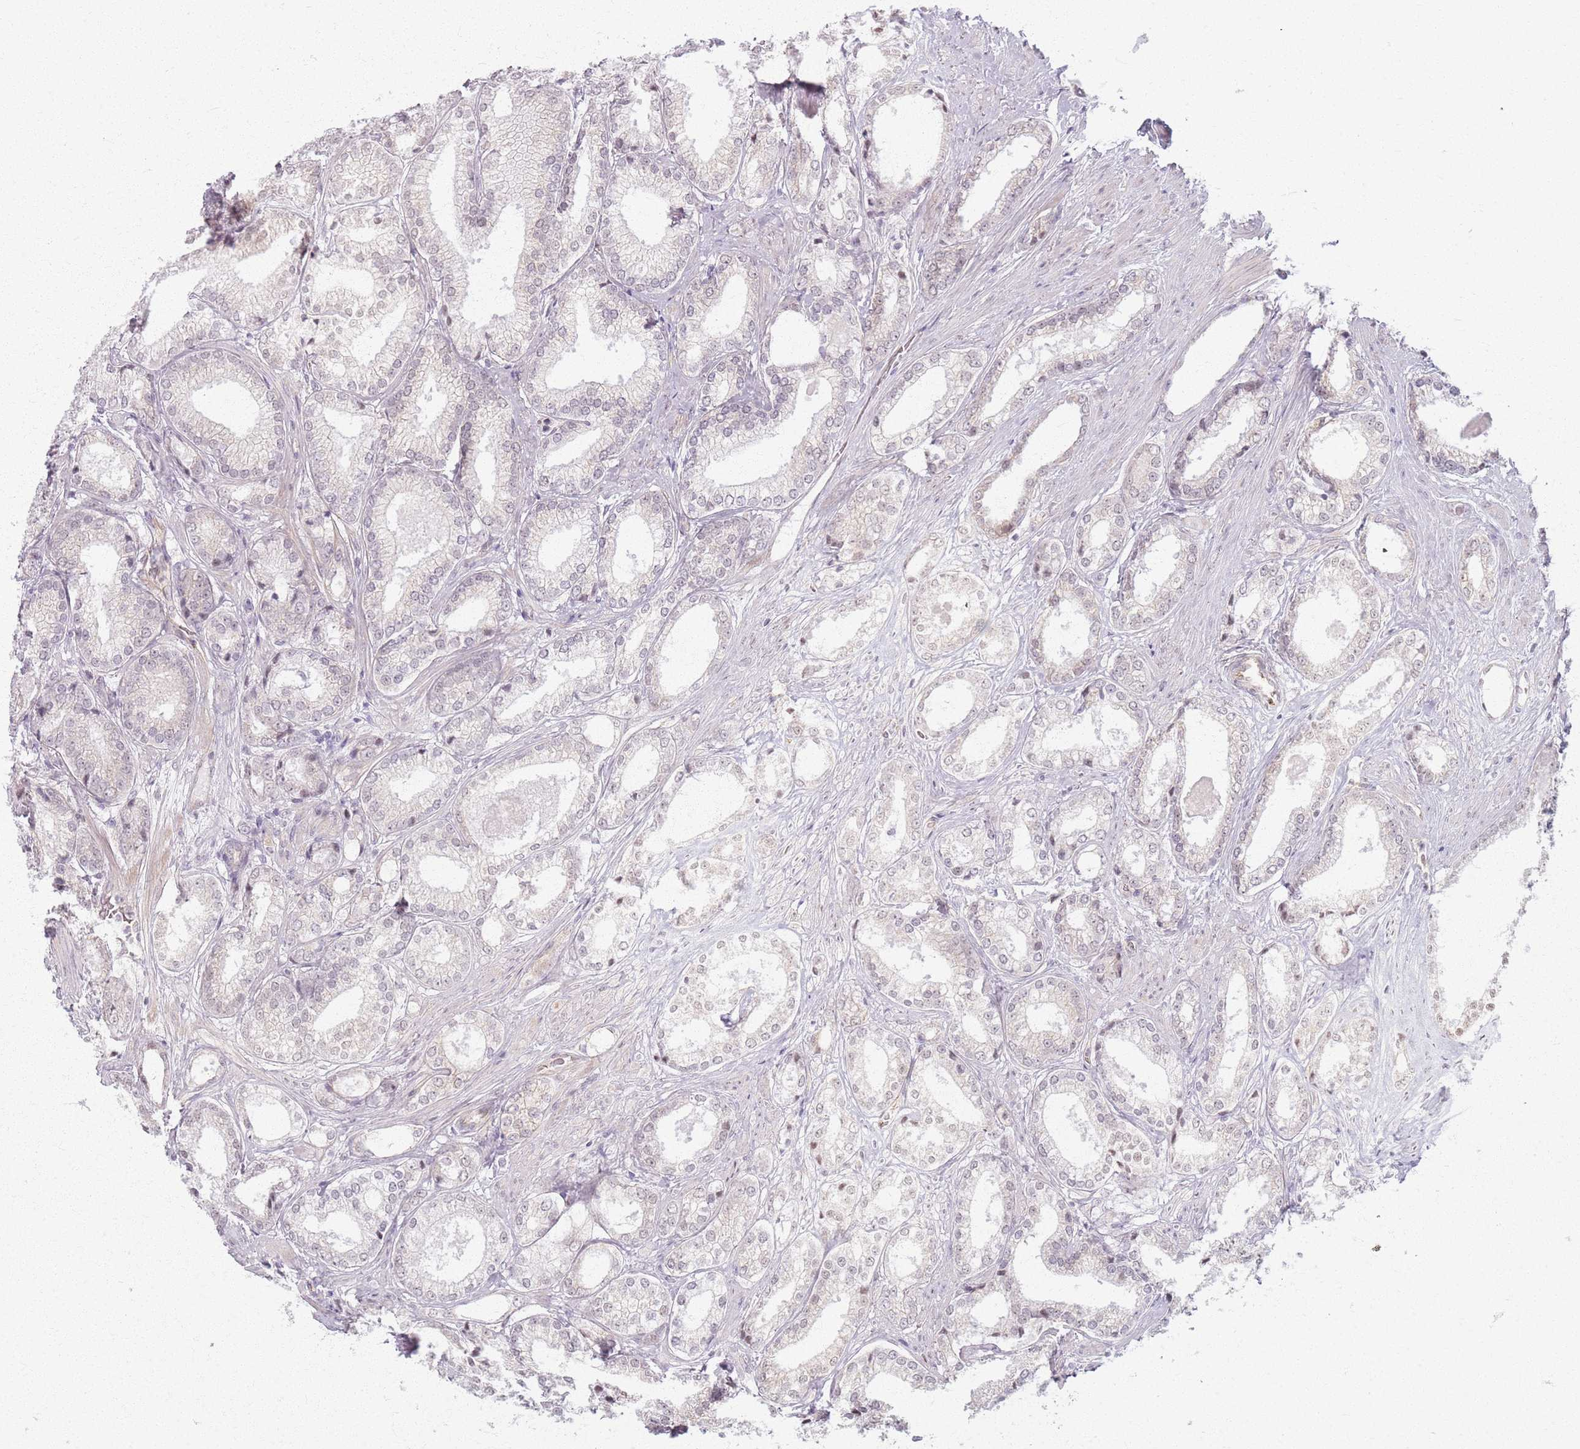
{"staining": {"intensity": "weak", "quantity": "<25%", "location": "nuclear"}, "tissue": "prostate cancer", "cell_type": "Tumor cells", "image_type": "cancer", "snomed": [{"axis": "morphology", "description": "Adenocarcinoma, Low grade"}, {"axis": "topography", "description": "Prostate"}], "caption": "Prostate adenocarcinoma (low-grade) stained for a protein using IHC exhibits no staining tumor cells.", "gene": "KCNA5", "patient": {"sex": "male", "age": 68}}